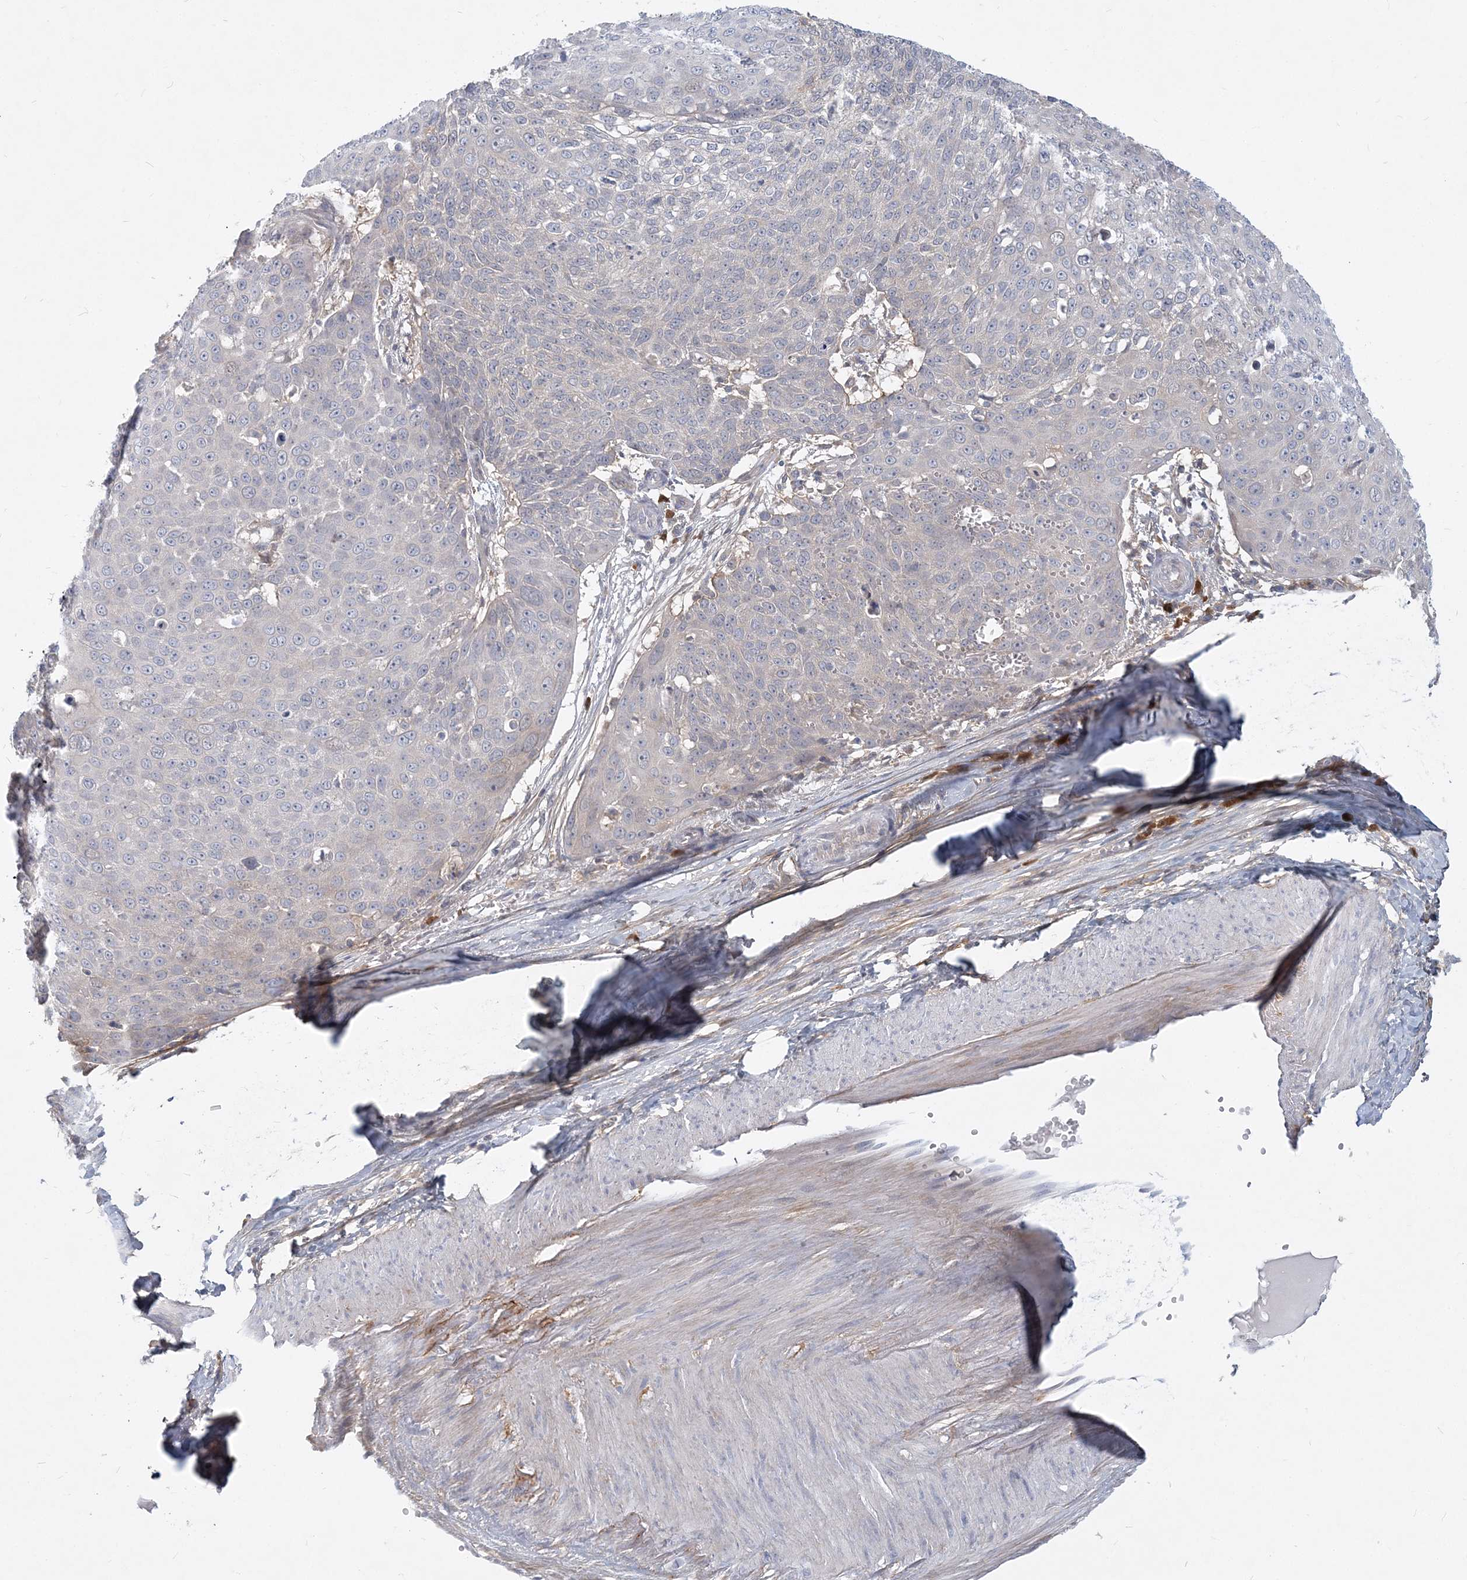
{"staining": {"intensity": "negative", "quantity": "none", "location": "none"}, "tissue": "skin cancer", "cell_type": "Tumor cells", "image_type": "cancer", "snomed": [{"axis": "morphology", "description": "Squamous cell carcinoma, NOS"}, {"axis": "topography", "description": "Skin"}], "caption": "This is a photomicrograph of immunohistochemistry staining of squamous cell carcinoma (skin), which shows no expression in tumor cells. (Brightfield microscopy of DAB (3,3'-diaminobenzidine) IHC at high magnification).", "gene": "GMPPA", "patient": {"sex": "male", "age": 71}}